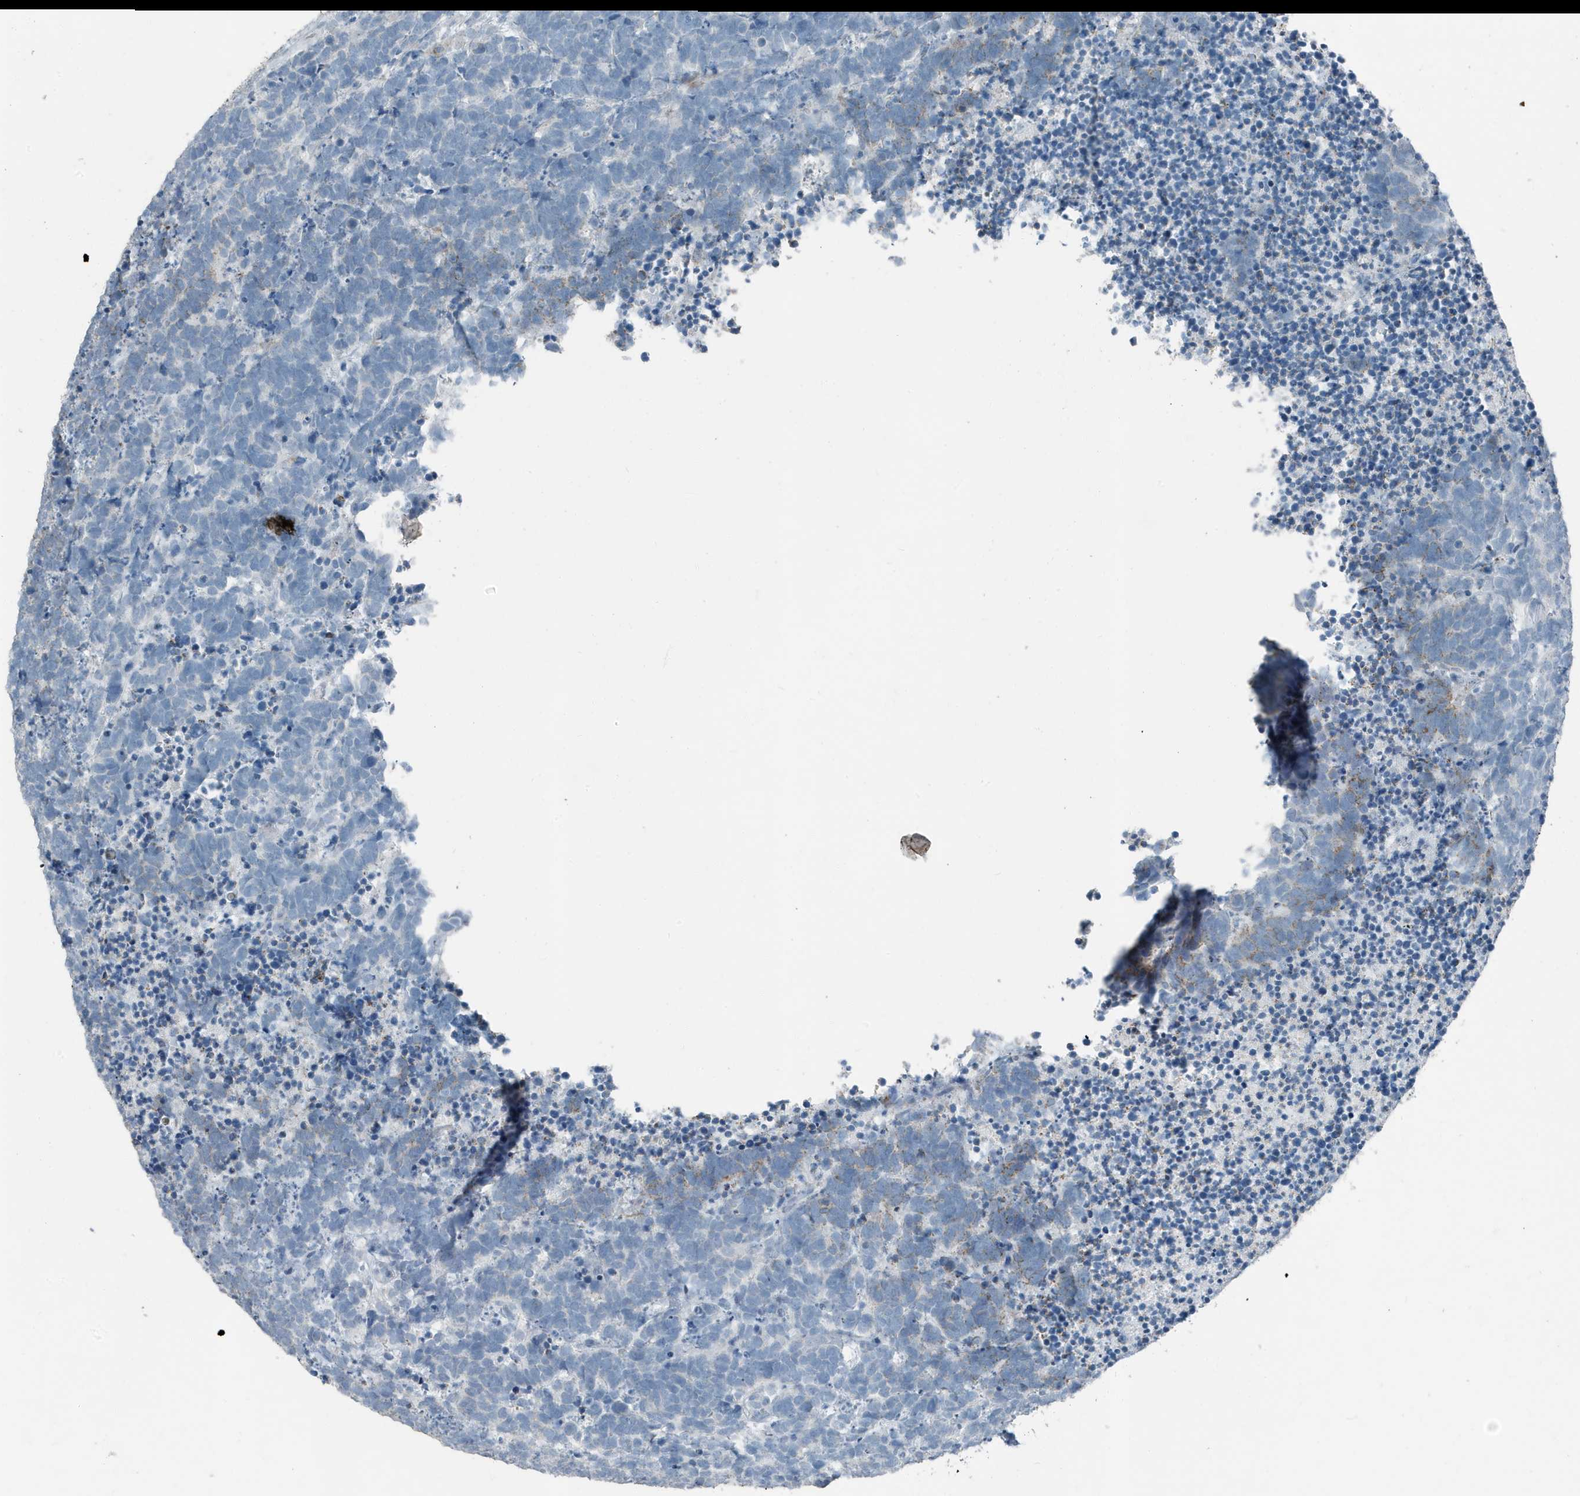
{"staining": {"intensity": "negative", "quantity": "none", "location": "none"}, "tissue": "carcinoid", "cell_type": "Tumor cells", "image_type": "cancer", "snomed": [{"axis": "morphology", "description": "Carcinoma, NOS"}, {"axis": "morphology", "description": "Carcinoid, malignant, NOS"}, {"axis": "topography", "description": "Urinary bladder"}], "caption": "The photomicrograph demonstrates no staining of tumor cells in carcinoma.", "gene": "FAM162A", "patient": {"sex": "male", "age": 57}}